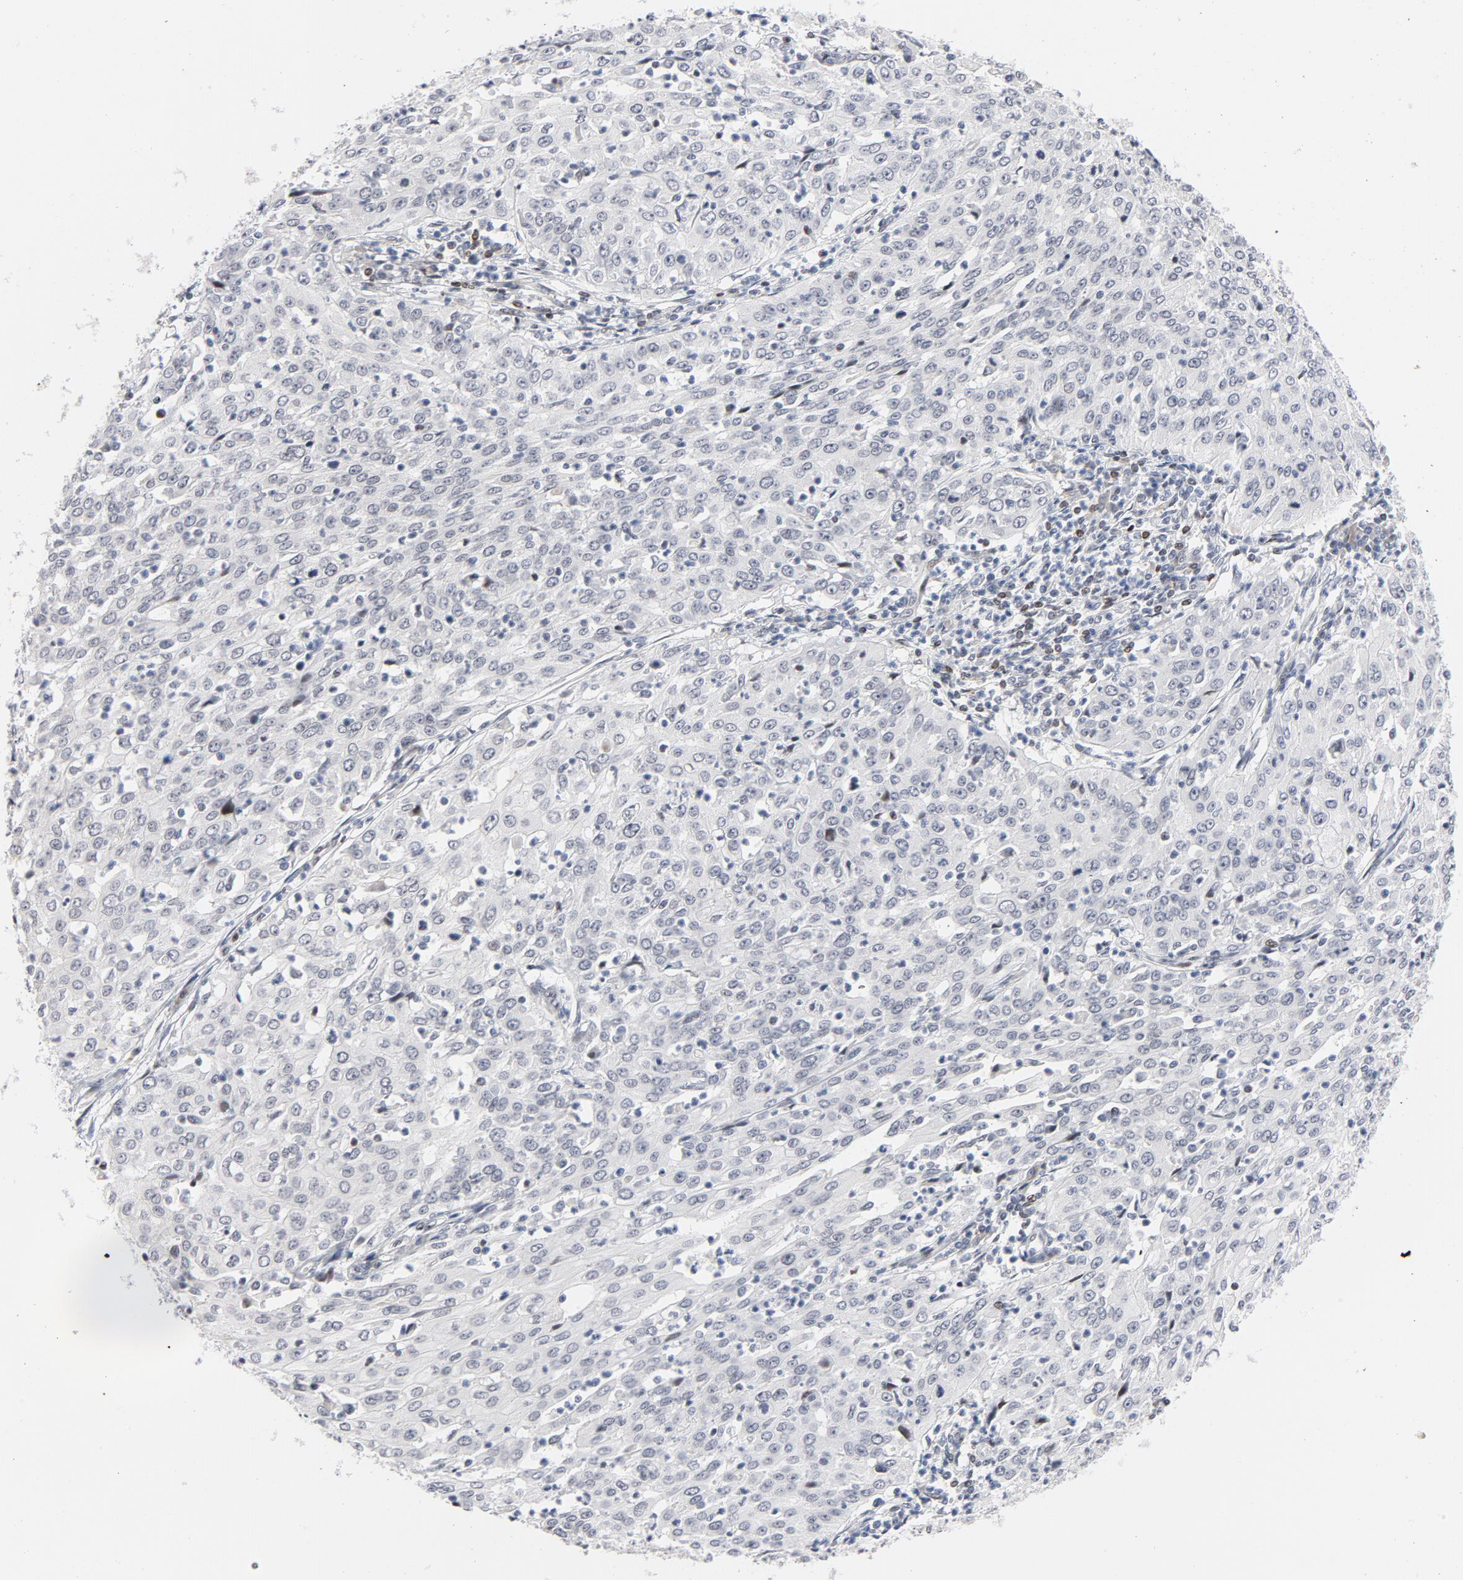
{"staining": {"intensity": "weak", "quantity": "<25%", "location": "nuclear"}, "tissue": "cervical cancer", "cell_type": "Tumor cells", "image_type": "cancer", "snomed": [{"axis": "morphology", "description": "Squamous cell carcinoma, NOS"}, {"axis": "topography", "description": "Cervix"}], "caption": "A photomicrograph of cervical squamous cell carcinoma stained for a protein reveals no brown staining in tumor cells.", "gene": "NFIC", "patient": {"sex": "female", "age": 39}}